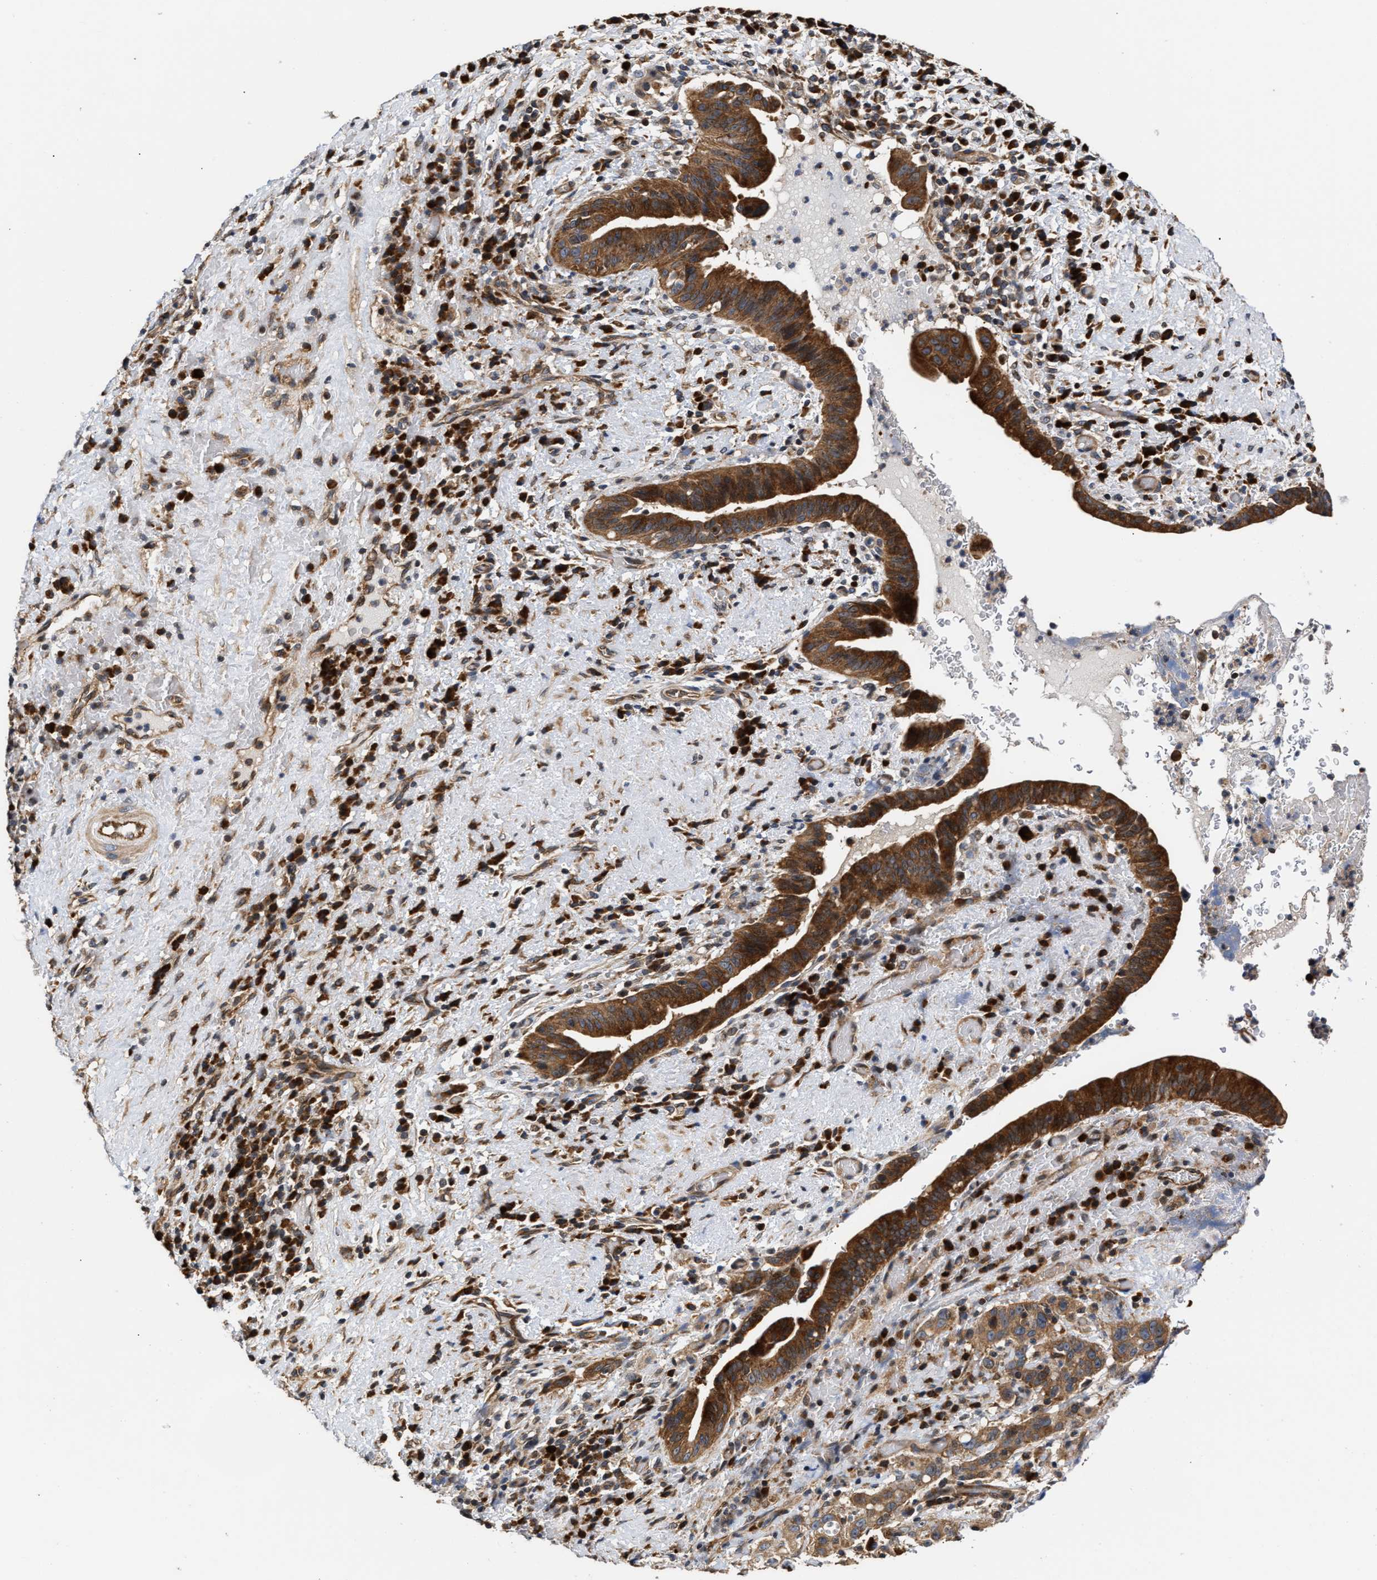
{"staining": {"intensity": "strong", "quantity": ">75%", "location": "cytoplasmic/membranous"}, "tissue": "liver cancer", "cell_type": "Tumor cells", "image_type": "cancer", "snomed": [{"axis": "morphology", "description": "Cholangiocarcinoma"}, {"axis": "topography", "description": "Liver"}], "caption": "A micrograph of human liver cancer (cholangiocarcinoma) stained for a protein reveals strong cytoplasmic/membranous brown staining in tumor cells. Immunohistochemistry (ihc) stains the protein of interest in brown and the nuclei are stained blue.", "gene": "CLIP2", "patient": {"sex": "female", "age": 38}}